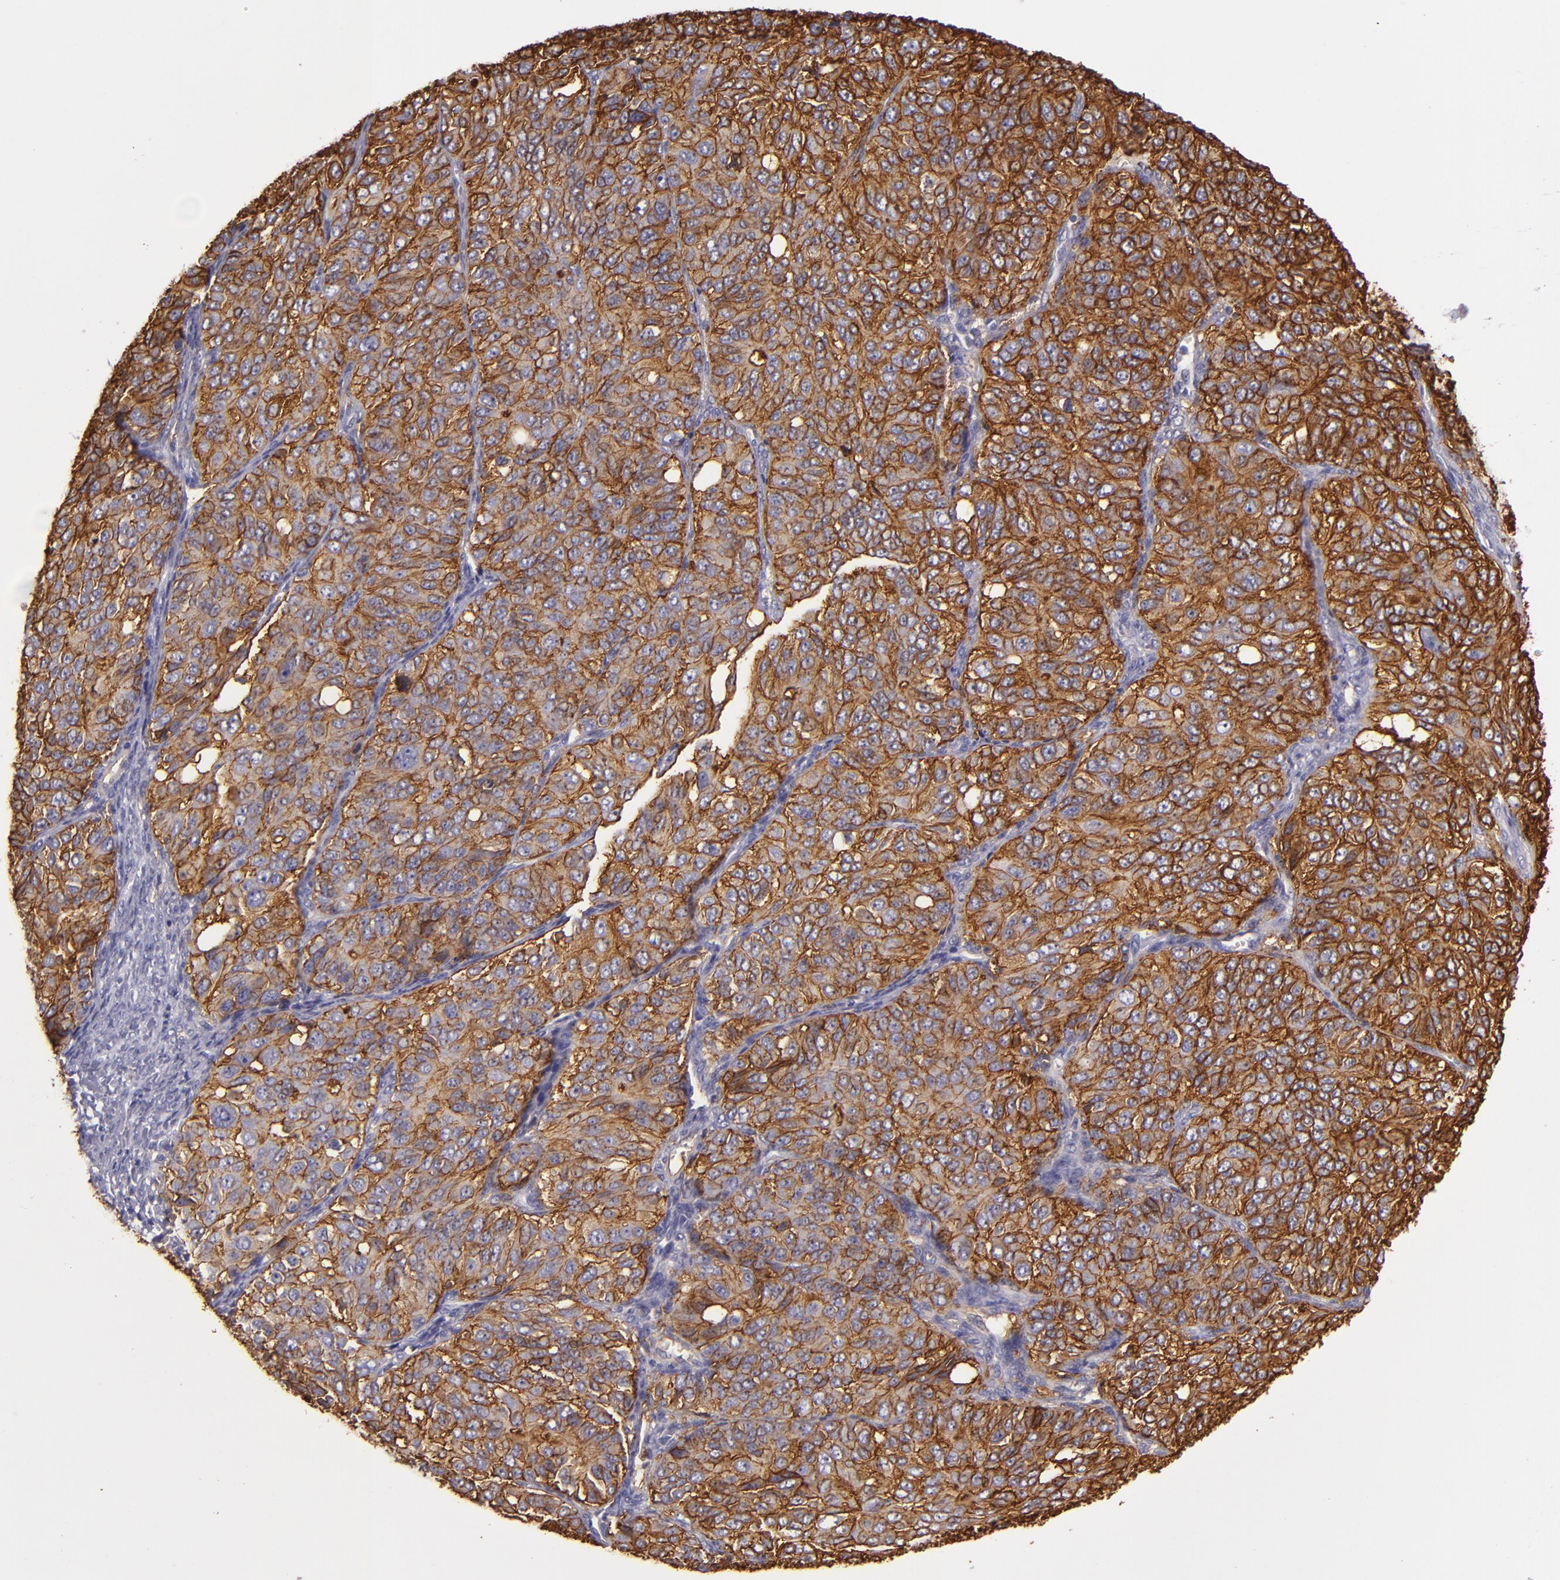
{"staining": {"intensity": "strong", "quantity": ">75%", "location": "cytoplasmic/membranous"}, "tissue": "ovarian cancer", "cell_type": "Tumor cells", "image_type": "cancer", "snomed": [{"axis": "morphology", "description": "Carcinoma, endometroid"}, {"axis": "topography", "description": "Ovary"}], "caption": "Ovarian cancer tissue reveals strong cytoplasmic/membranous expression in approximately >75% of tumor cells, visualized by immunohistochemistry.", "gene": "CD9", "patient": {"sex": "female", "age": 51}}